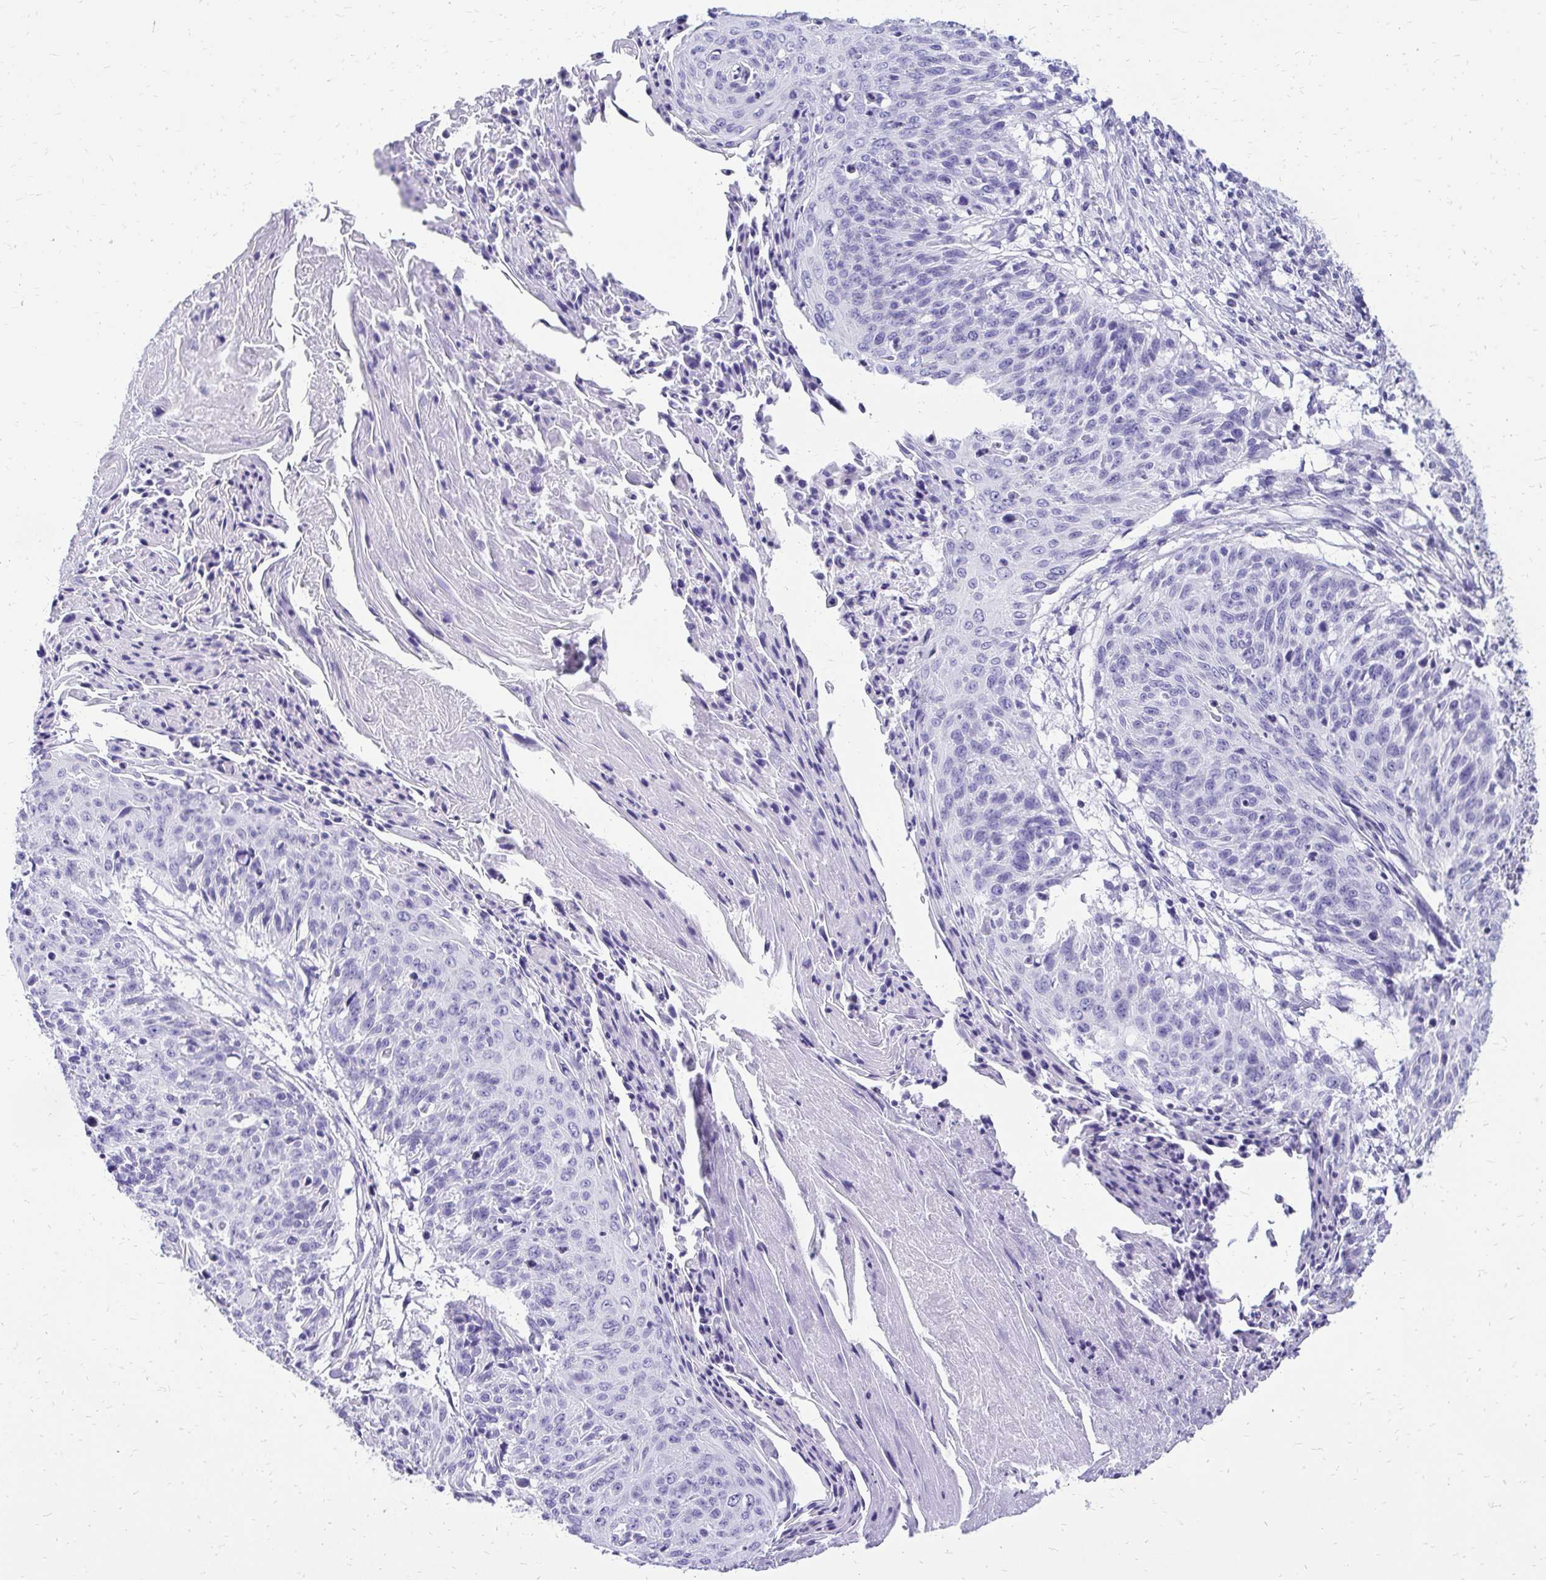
{"staining": {"intensity": "negative", "quantity": "none", "location": "none"}, "tissue": "cervical cancer", "cell_type": "Tumor cells", "image_type": "cancer", "snomed": [{"axis": "morphology", "description": "Squamous cell carcinoma, NOS"}, {"axis": "topography", "description": "Cervix"}], "caption": "A high-resolution micrograph shows immunohistochemistry staining of cervical squamous cell carcinoma, which reveals no significant staining in tumor cells.", "gene": "SLC32A1", "patient": {"sex": "female", "age": 45}}